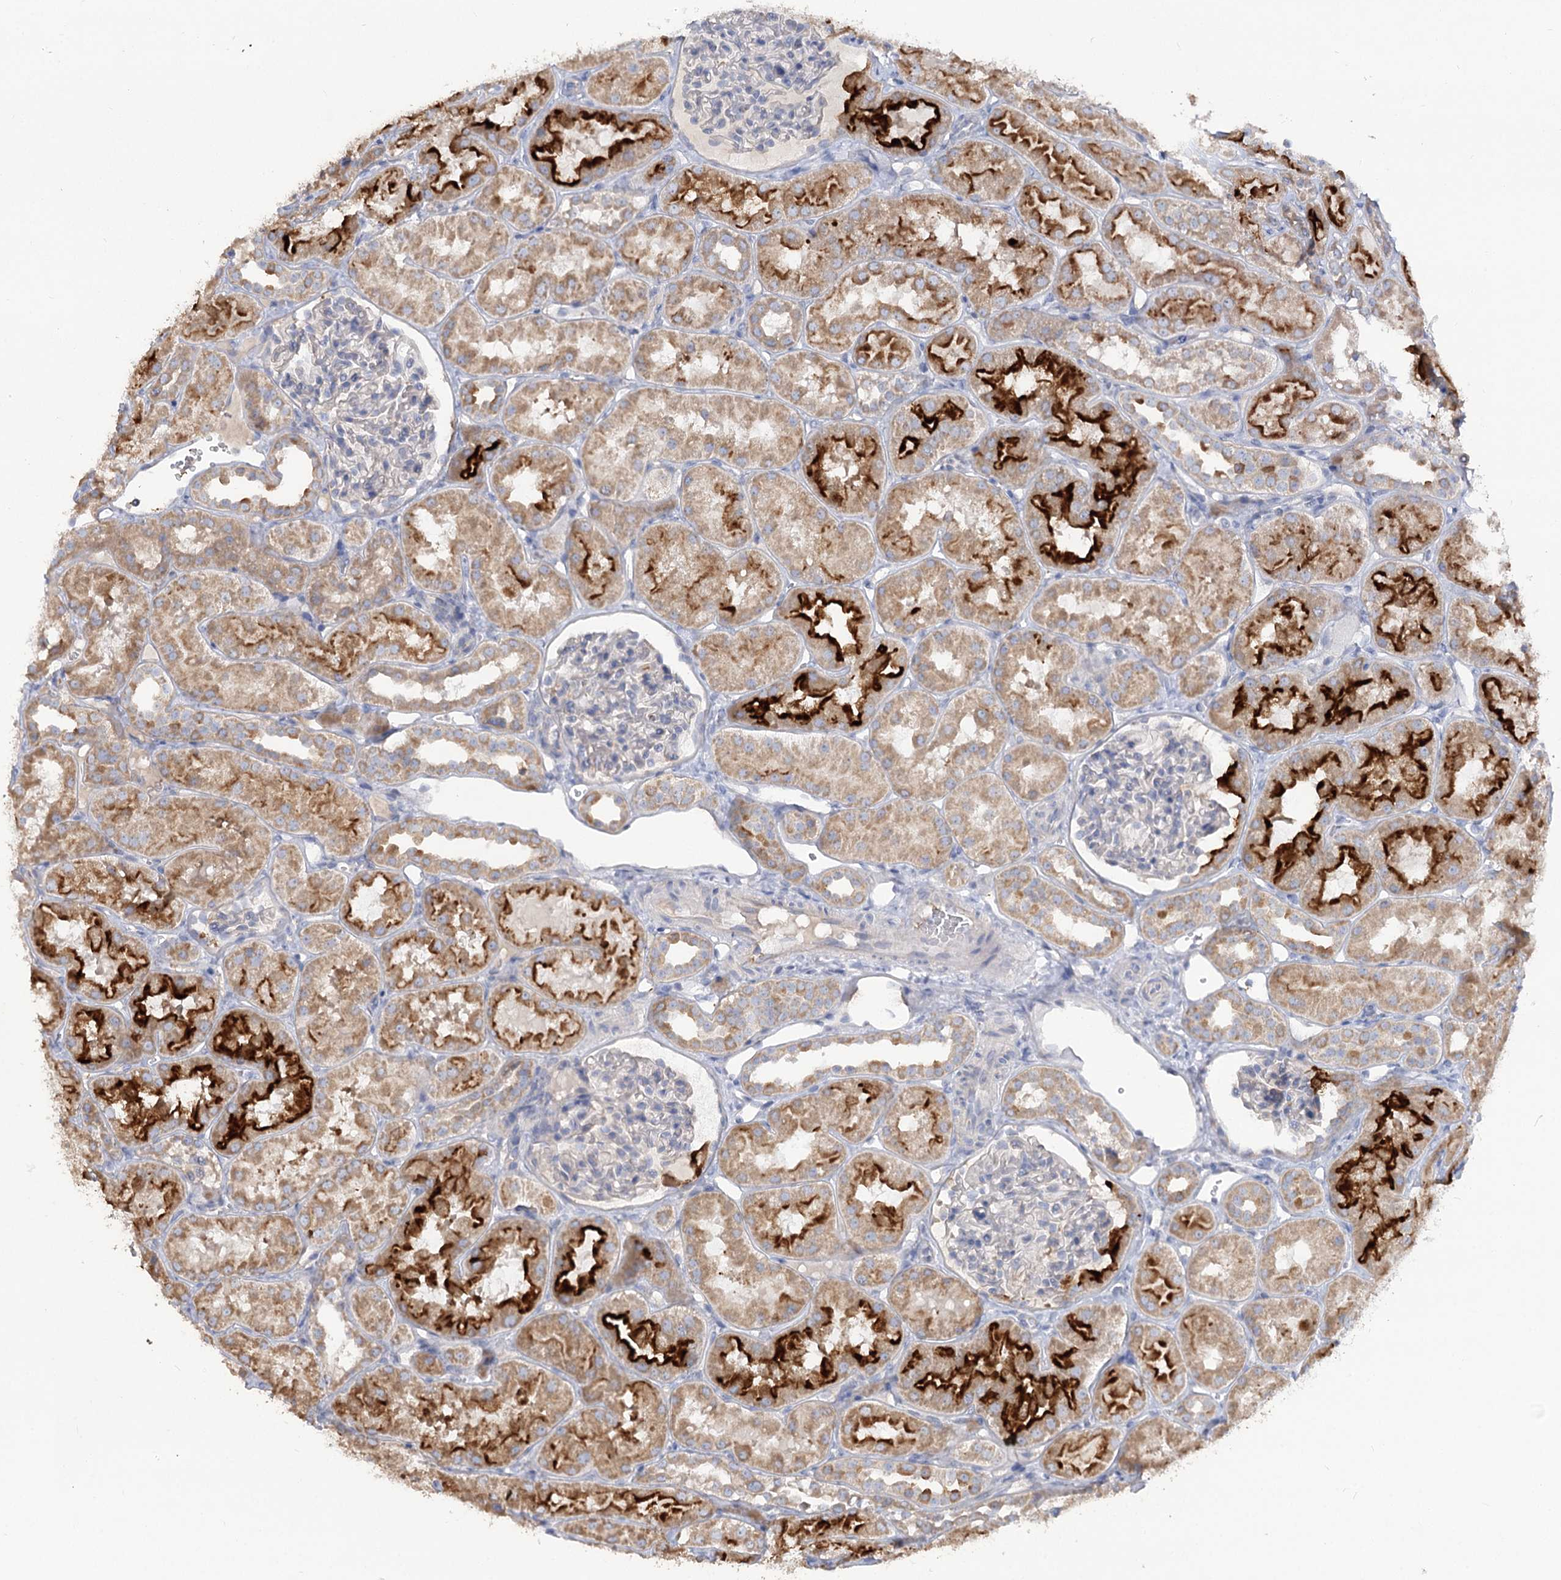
{"staining": {"intensity": "negative", "quantity": "none", "location": "none"}, "tissue": "kidney", "cell_type": "Cells in glomeruli", "image_type": "normal", "snomed": [{"axis": "morphology", "description": "Normal tissue, NOS"}, {"axis": "topography", "description": "Kidney"}, {"axis": "topography", "description": "Urinary bladder"}], "caption": "There is no significant staining in cells in glomeruli of kidney. The staining was performed using DAB (3,3'-diaminobenzidine) to visualize the protein expression in brown, while the nuclei were stained in blue with hematoxylin (Magnification: 20x).", "gene": "TMEM187", "patient": {"sex": "male", "age": 16}}